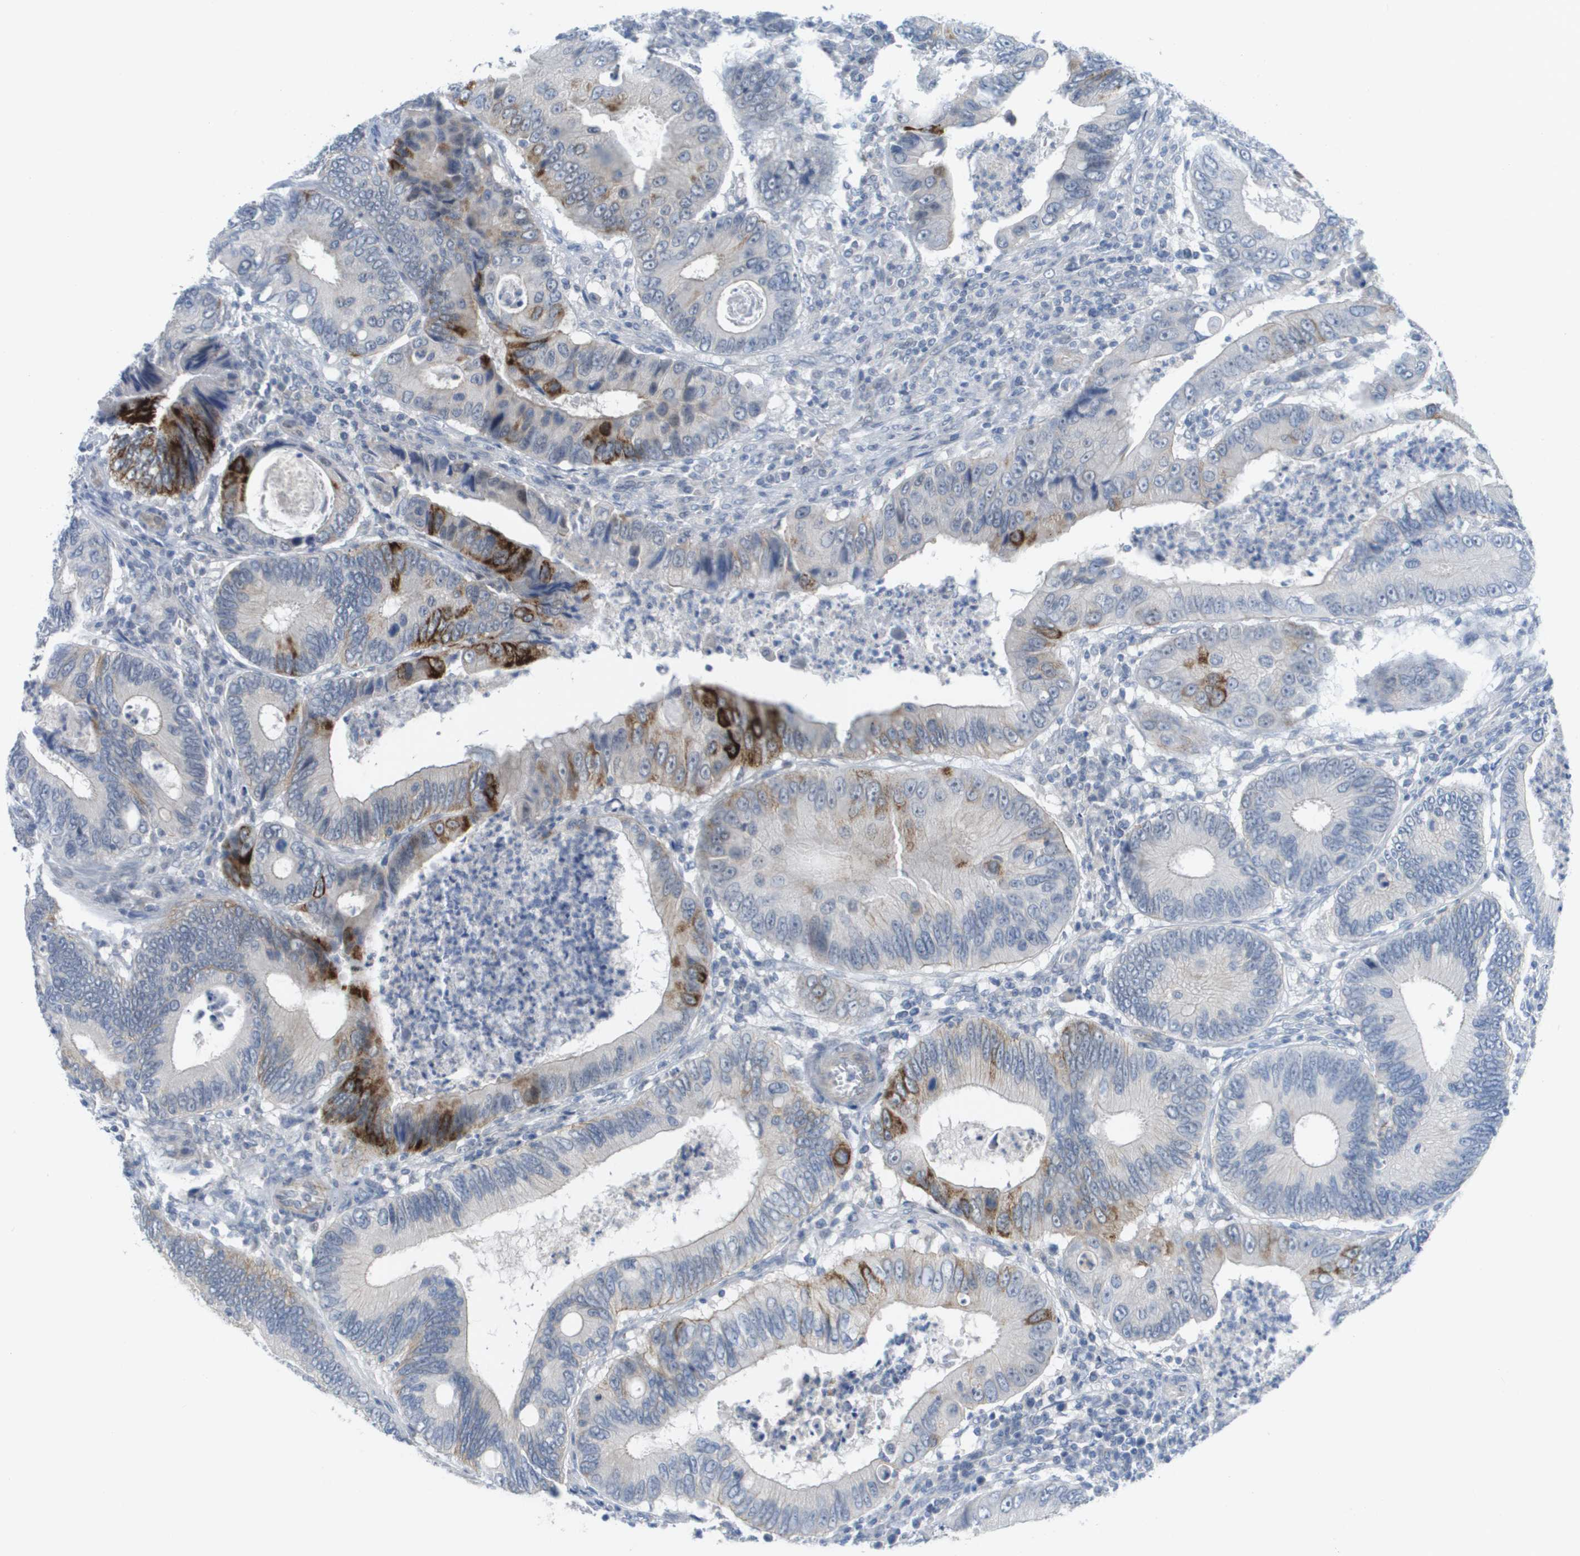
{"staining": {"intensity": "strong", "quantity": "<25%", "location": "cytoplasmic/membranous"}, "tissue": "colorectal cancer", "cell_type": "Tumor cells", "image_type": "cancer", "snomed": [{"axis": "morphology", "description": "Inflammation, NOS"}, {"axis": "morphology", "description": "Adenocarcinoma, NOS"}, {"axis": "topography", "description": "Colon"}], "caption": "Immunohistochemistry (IHC) of human colorectal adenocarcinoma reveals medium levels of strong cytoplasmic/membranous staining in about <25% of tumor cells.", "gene": "PDE4A", "patient": {"sex": "male", "age": 72}}